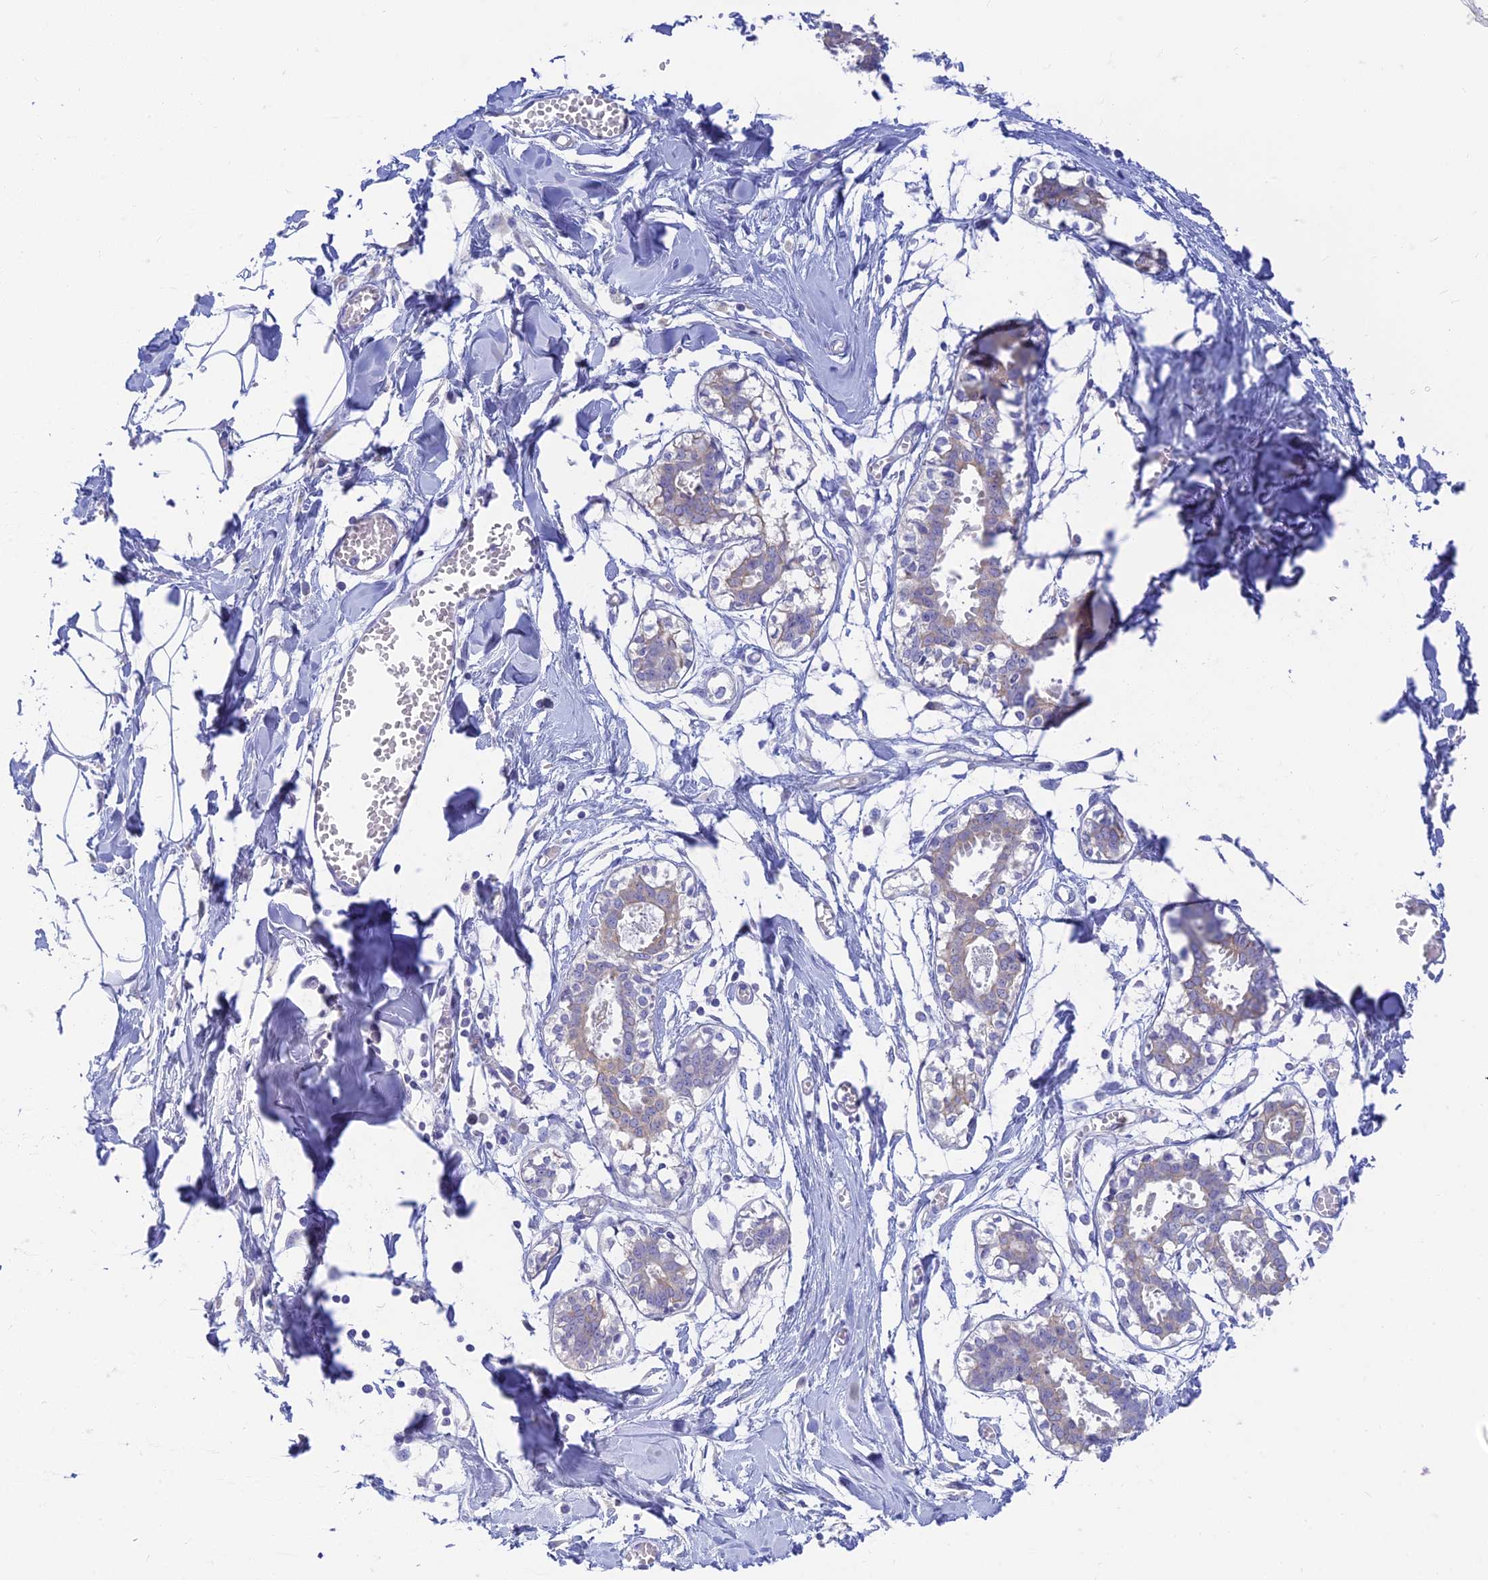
{"staining": {"intensity": "negative", "quantity": "none", "location": "none"}, "tissue": "breast", "cell_type": "Adipocytes", "image_type": "normal", "snomed": [{"axis": "morphology", "description": "Normal tissue, NOS"}, {"axis": "topography", "description": "Breast"}], "caption": "High power microscopy histopathology image of an immunohistochemistry (IHC) photomicrograph of unremarkable breast, revealing no significant positivity in adipocytes.", "gene": "INTS13", "patient": {"sex": "female", "age": 27}}